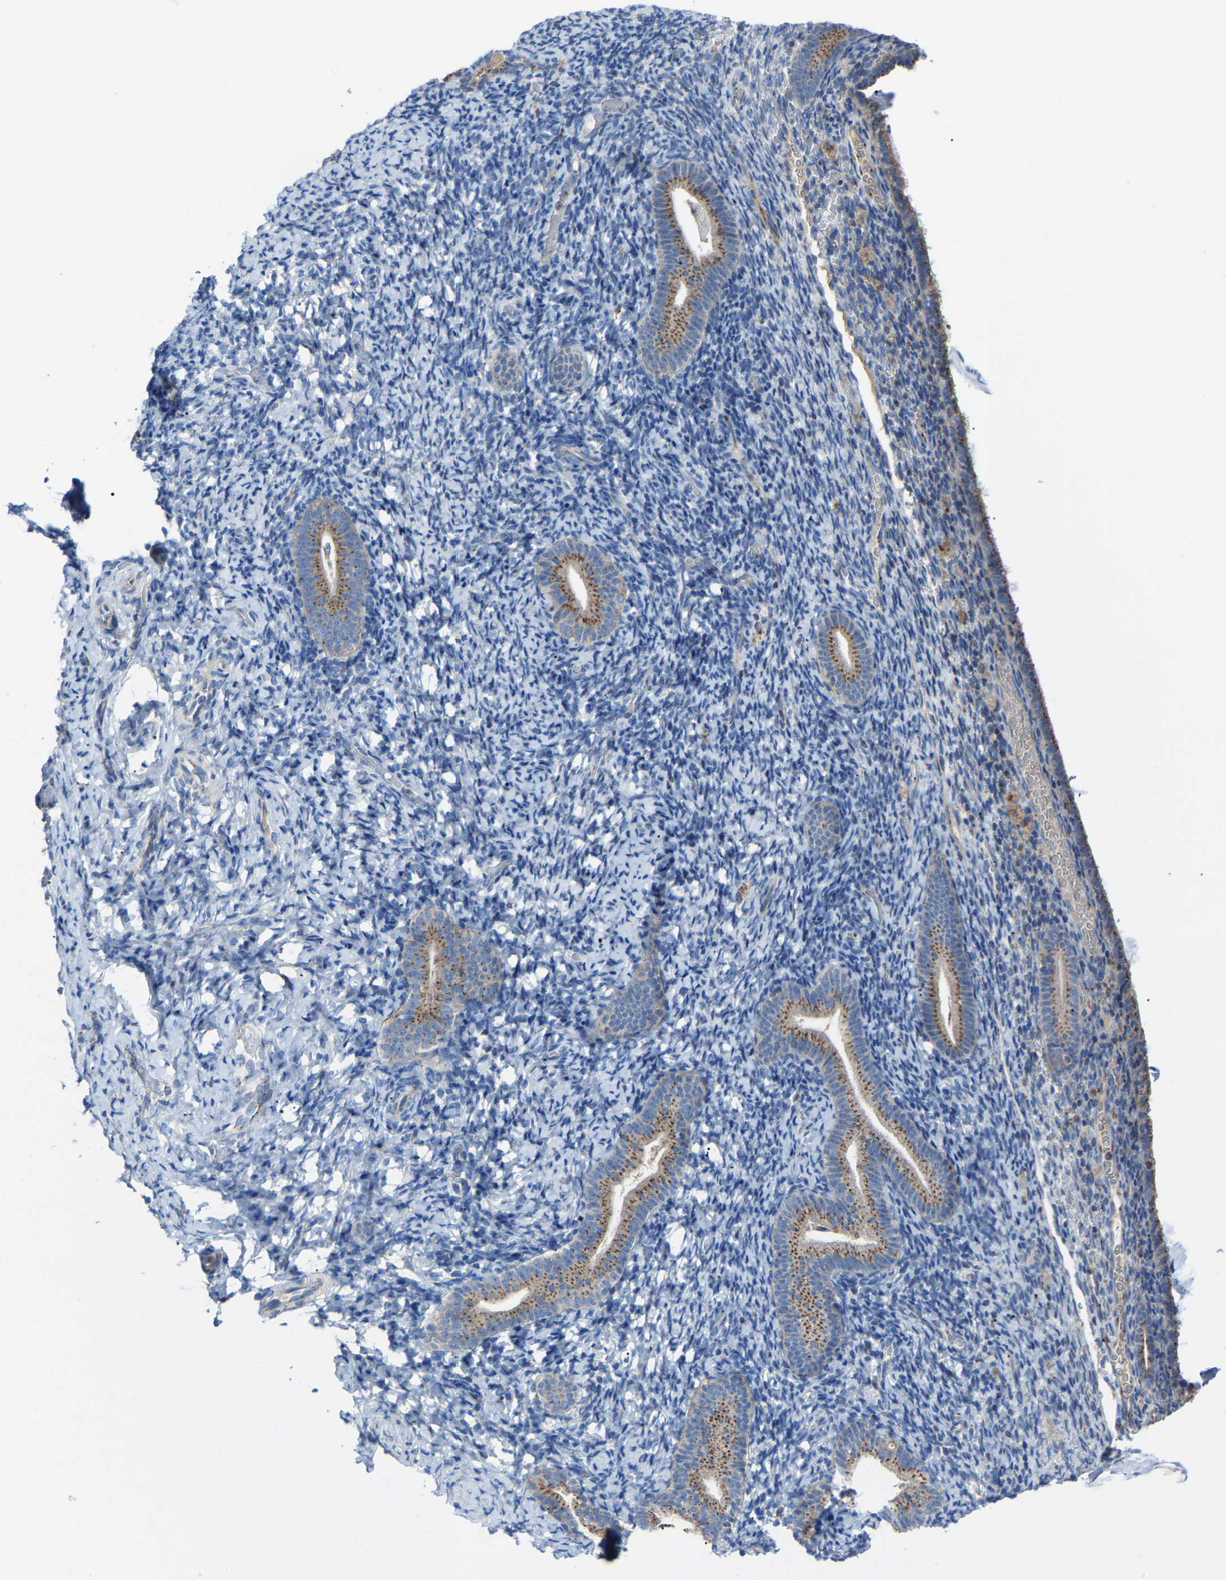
{"staining": {"intensity": "weak", "quantity": "<25%", "location": "cytoplasmic/membranous"}, "tissue": "endometrium", "cell_type": "Cells in endometrial stroma", "image_type": "normal", "snomed": [{"axis": "morphology", "description": "Normal tissue, NOS"}, {"axis": "topography", "description": "Endometrium"}], "caption": "Photomicrograph shows no protein expression in cells in endometrial stroma of unremarkable endometrium.", "gene": "CANT1", "patient": {"sex": "female", "age": 51}}